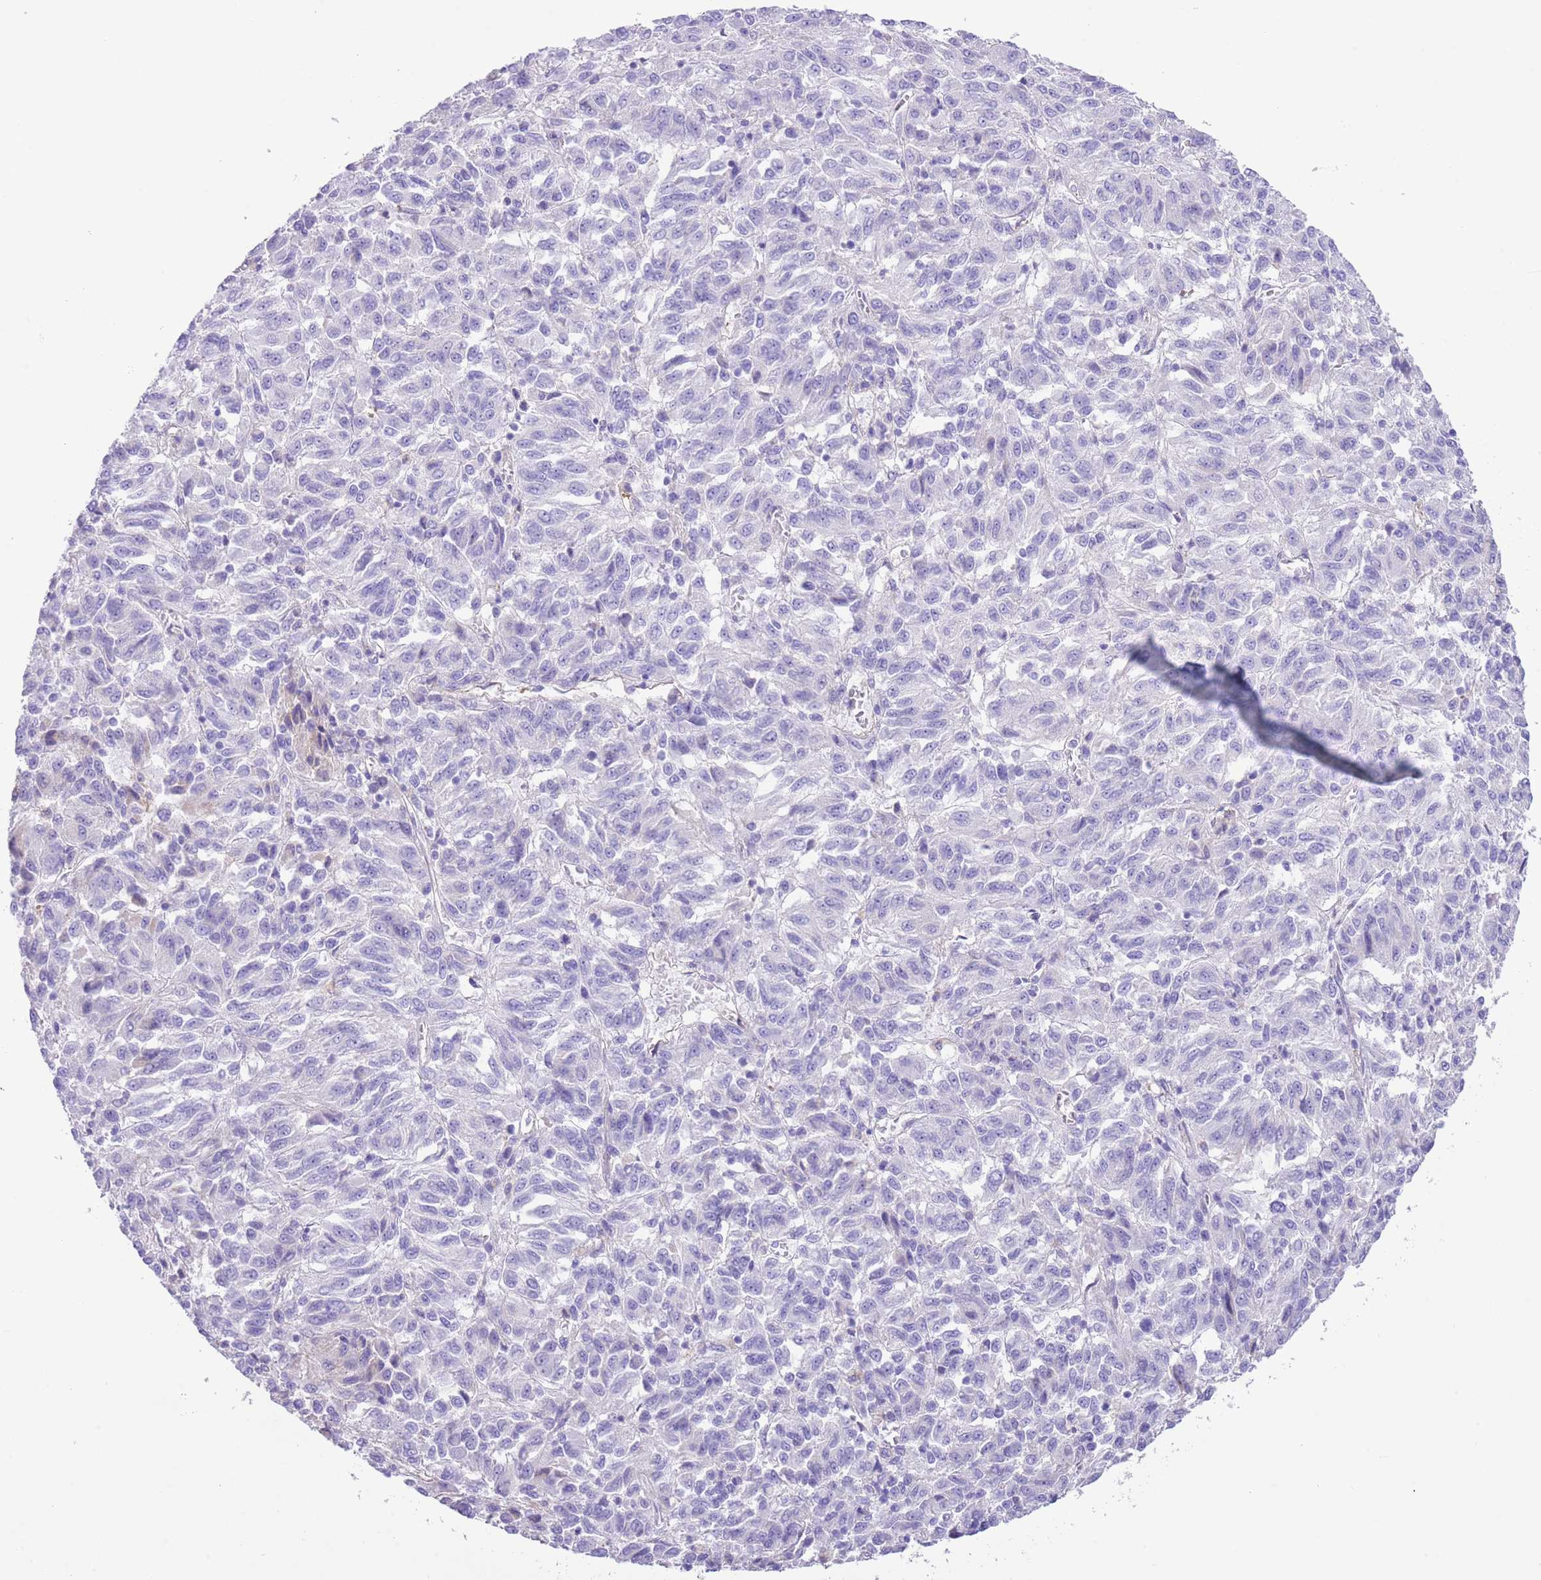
{"staining": {"intensity": "negative", "quantity": "none", "location": "none"}, "tissue": "melanoma", "cell_type": "Tumor cells", "image_type": "cancer", "snomed": [{"axis": "morphology", "description": "Malignant melanoma, Metastatic site"}, {"axis": "topography", "description": "Lung"}], "caption": "A micrograph of malignant melanoma (metastatic site) stained for a protein shows no brown staining in tumor cells. (DAB (3,3'-diaminobenzidine) immunohistochemistry (IHC), high magnification).", "gene": "IGF1", "patient": {"sex": "male", "age": 64}}